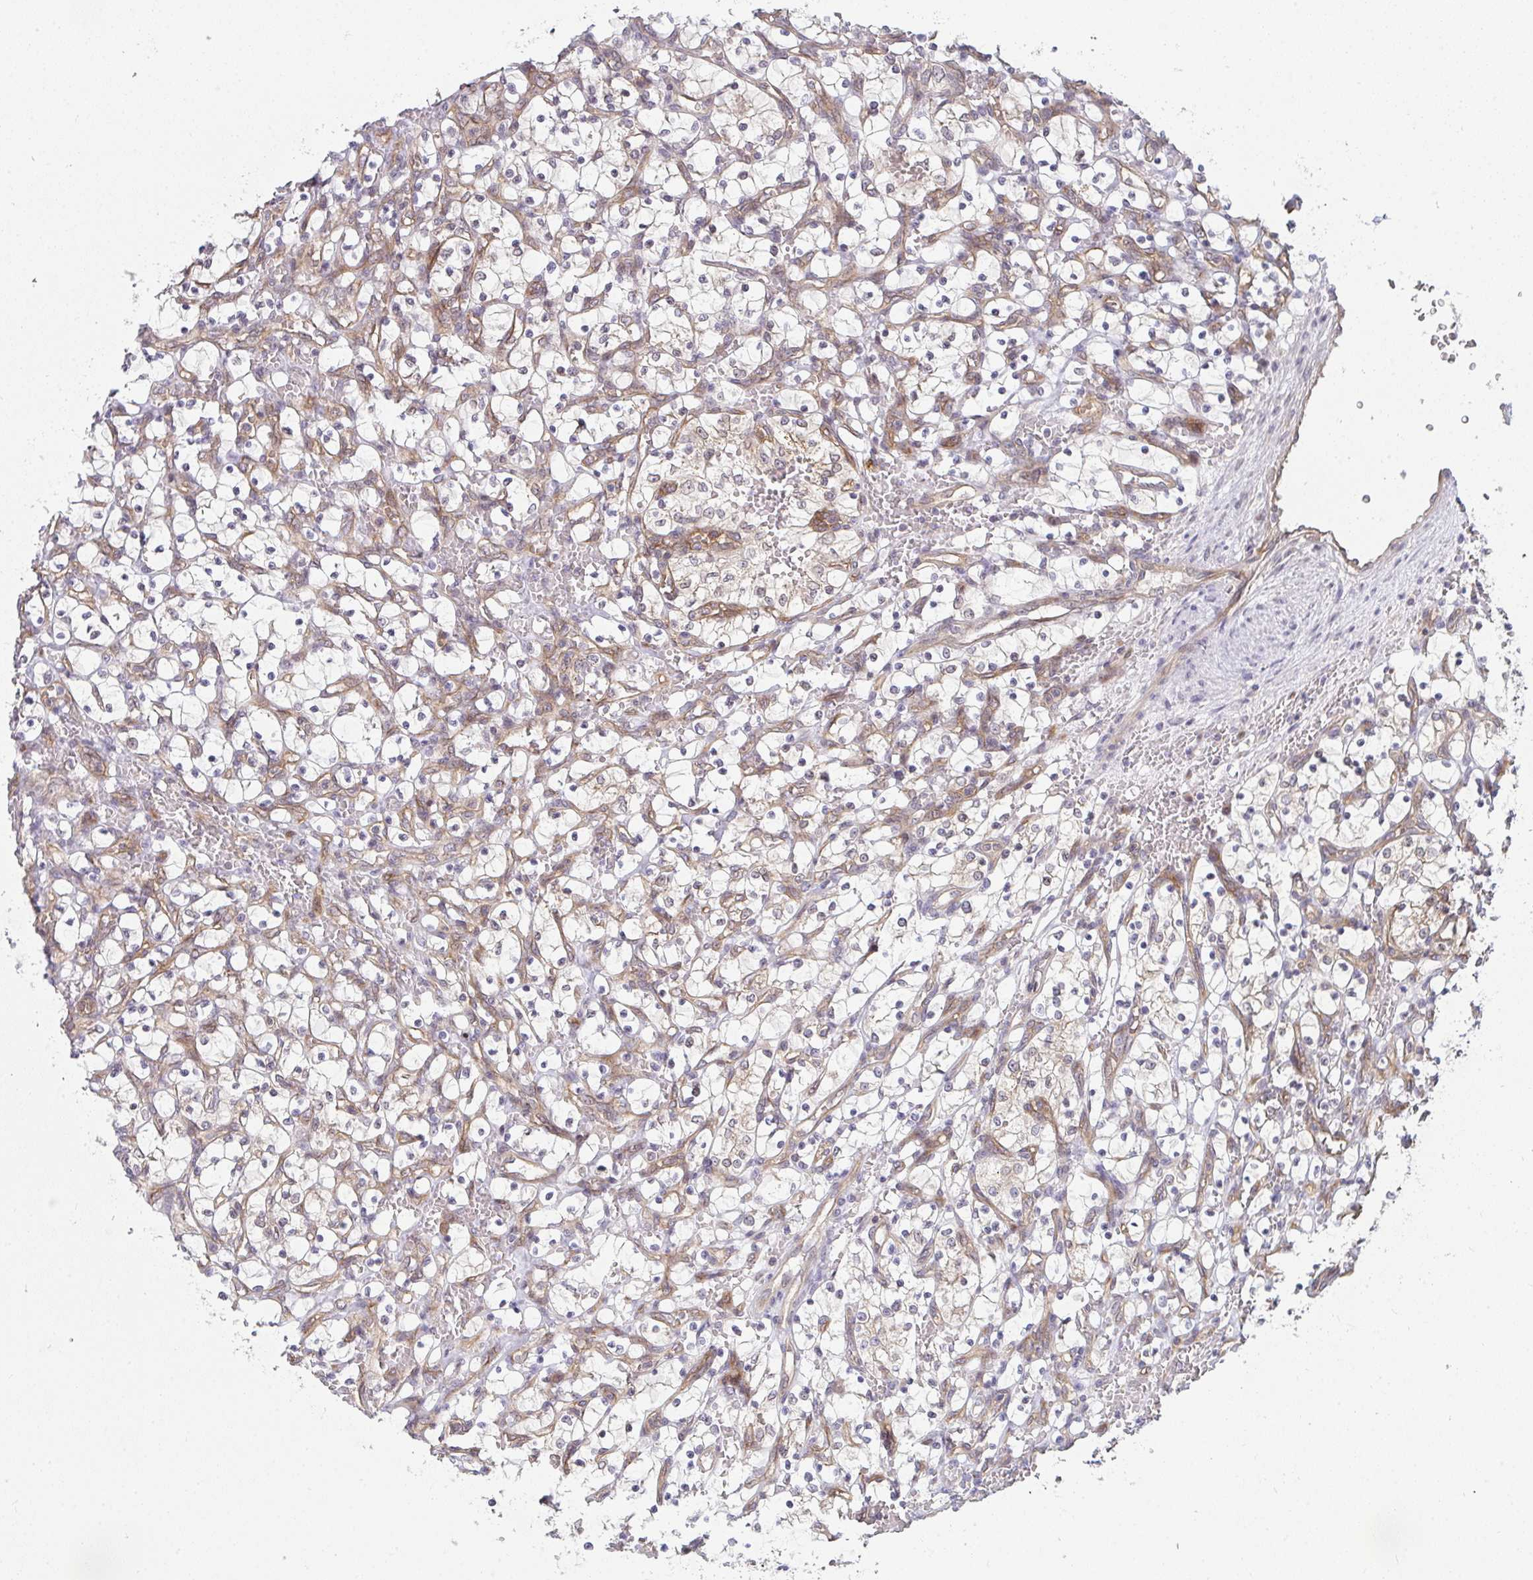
{"staining": {"intensity": "negative", "quantity": "none", "location": "none"}, "tissue": "renal cancer", "cell_type": "Tumor cells", "image_type": "cancer", "snomed": [{"axis": "morphology", "description": "Adenocarcinoma, NOS"}, {"axis": "topography", "description": "Kidney"}], "caption": "An IHC image of adenocarcinoma (renal) is shown. There is no staining in tumor cells of adenocarcinoma (renal).", "gene": "CASP9", "patient": {"sex": "female", "age": 69}}